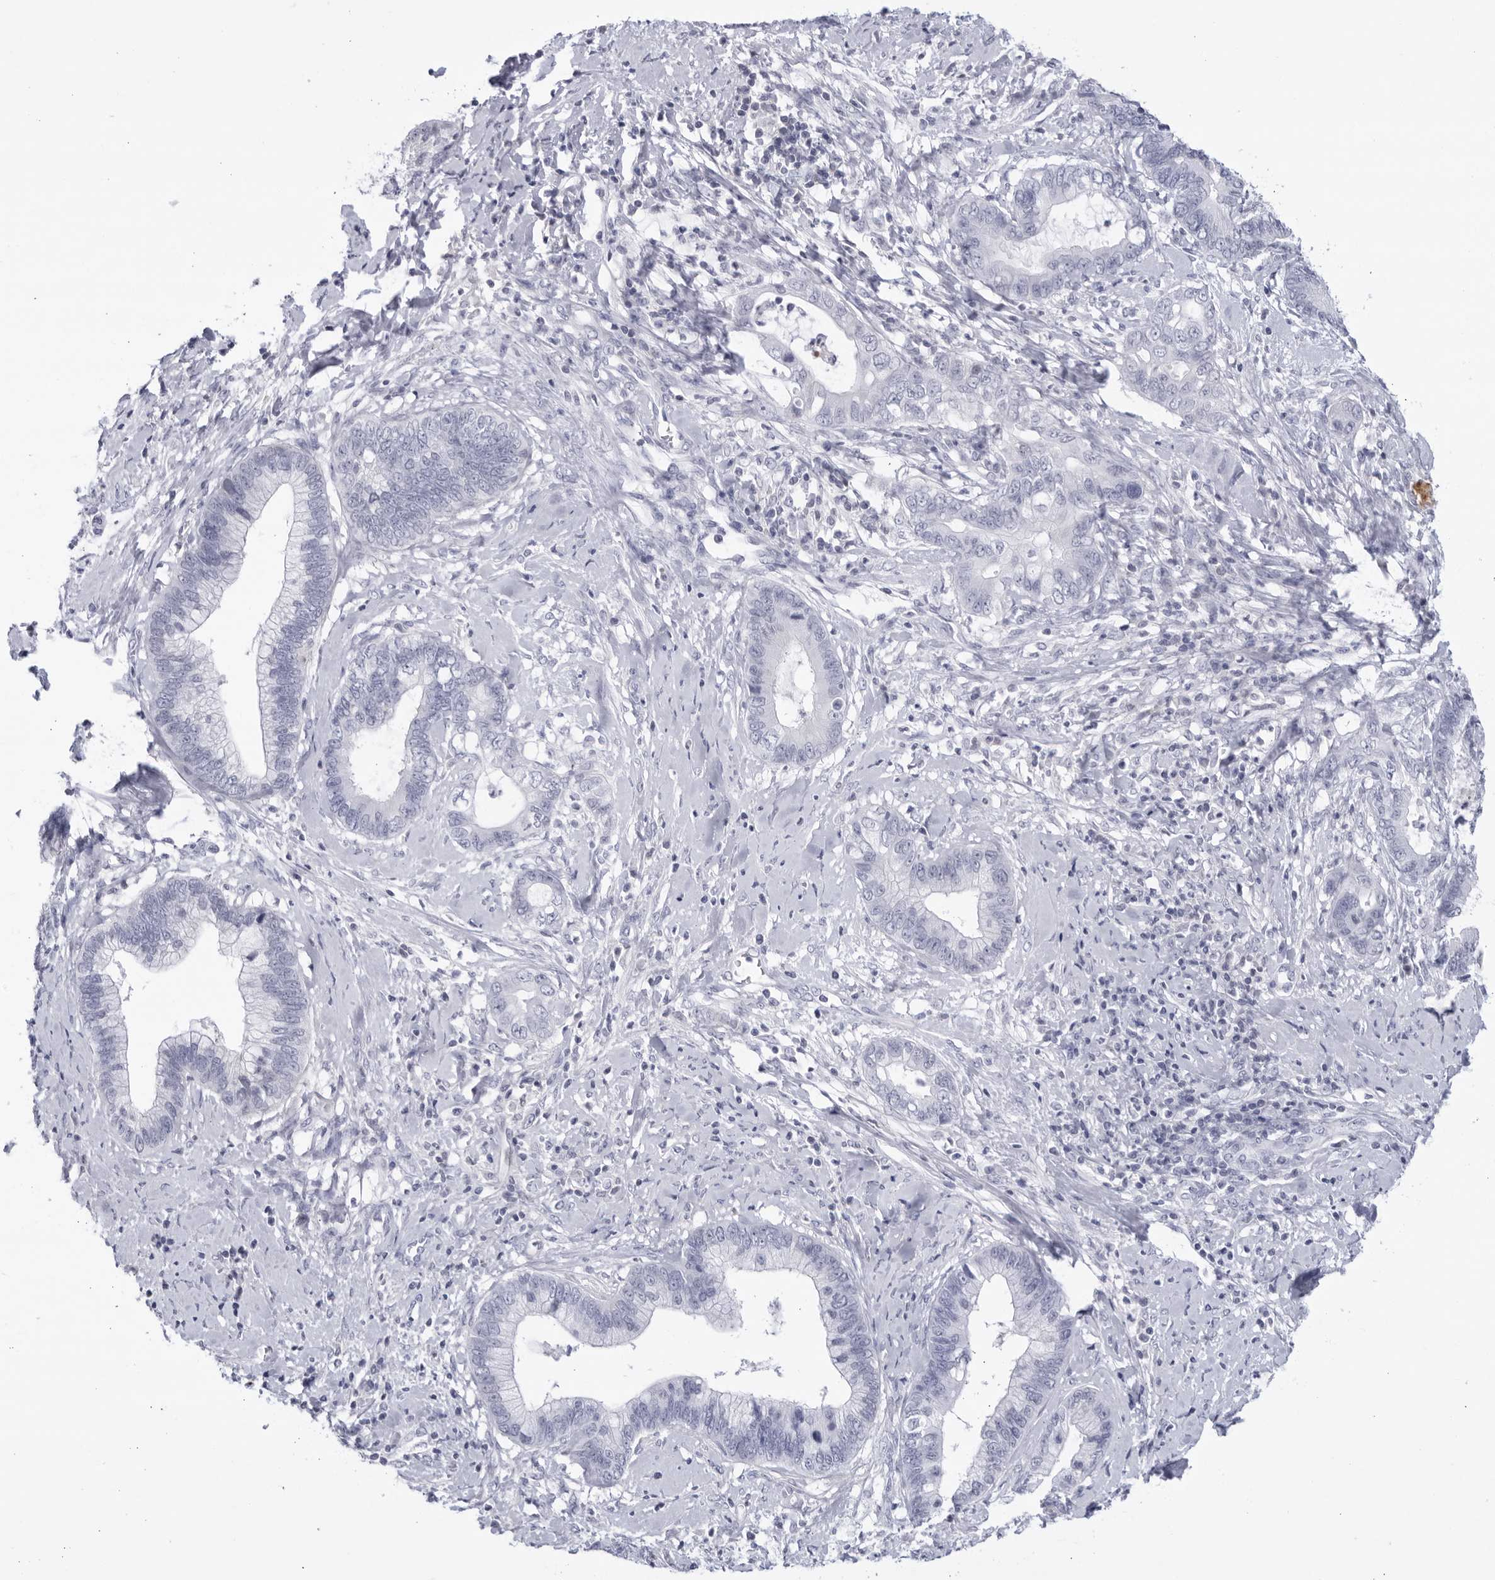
{"staining": {"intensity": "negative", "quantity": "none", "location": "none"}, "tissue": "cervical cancer", "cell_type": "Tumor cells", "image_type": "cancer", "snomed": [{"axis": "morphology", "description": "Adenocarcinoma, NOS"}, {"axis": "topography", "description": "Cervix"}], "caption": "Tumor cells show no significant staining in adenocarcinoma (cervical). The staining is performed using DAB (3,3'-diaminobenzidine) brown chromogen with nuclei counter-stained in using hematoxylin.", "gene": "CNBD1", "patient": {"sex": "female", "age": 44}}